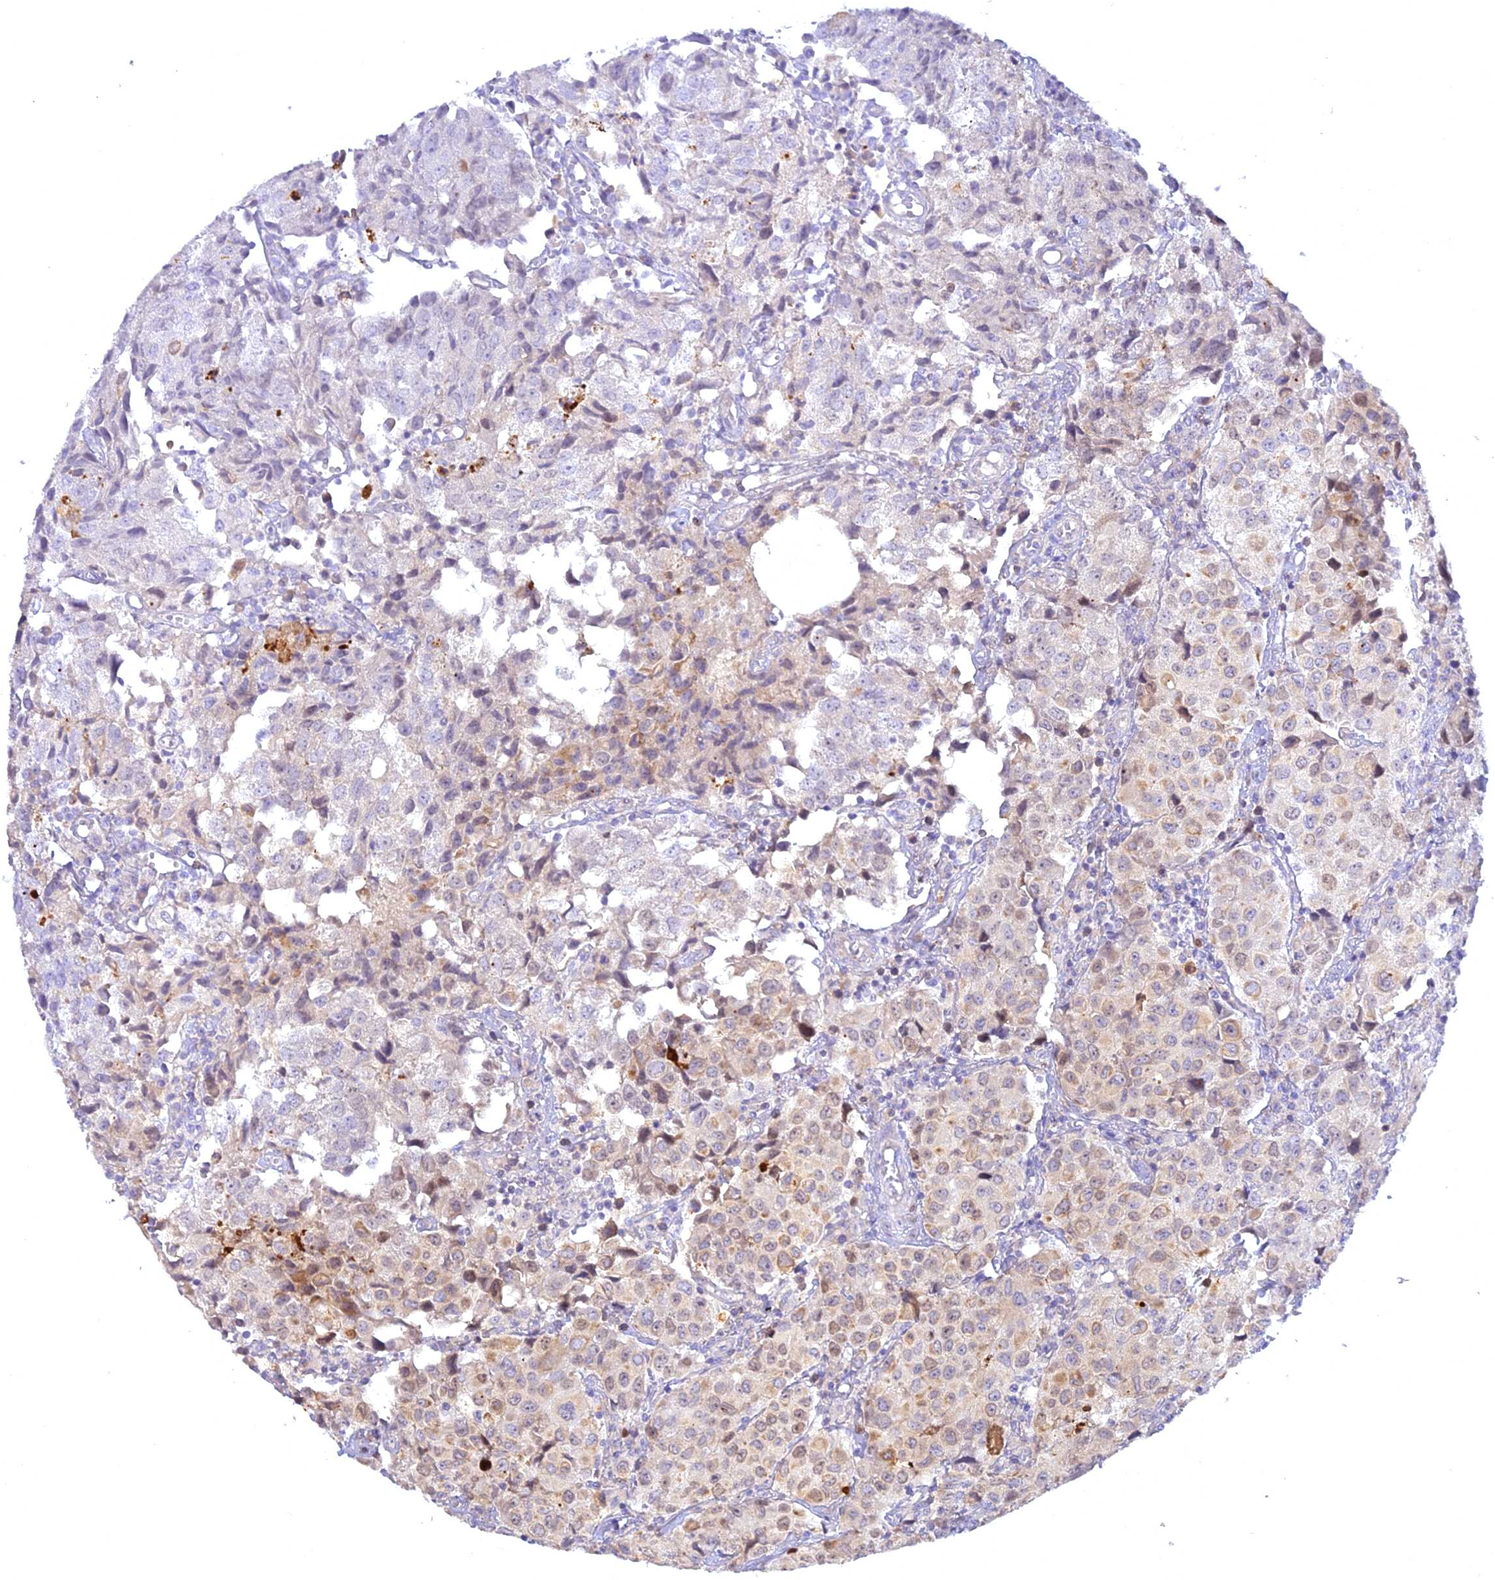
{"staining": {"intensity": "moderate", "quantity": "<25%", "location": "cytoplasmic/membranous,nuclear"}, "tissue": "urothelial cancer", "cell_type": "Tumor cells", "image_type": "cancer", "snomed": [{"axis": "morphology", "description": "Urothelial carcinoma, High grade"}, {"axis": "topography", "description": "Urinary bladder"}], "caption": "The immunohistochemical stain labels moderate cytoplasmic/membranous and nuclear positivity in tumor cells of urothelial cancer tissue. (DAB (3,3'-diaminobenzidine) IHC with brightfield microscopy, high magnification).", "gene": "CENPV", "patient": {"sex": "female", "age": 75}}